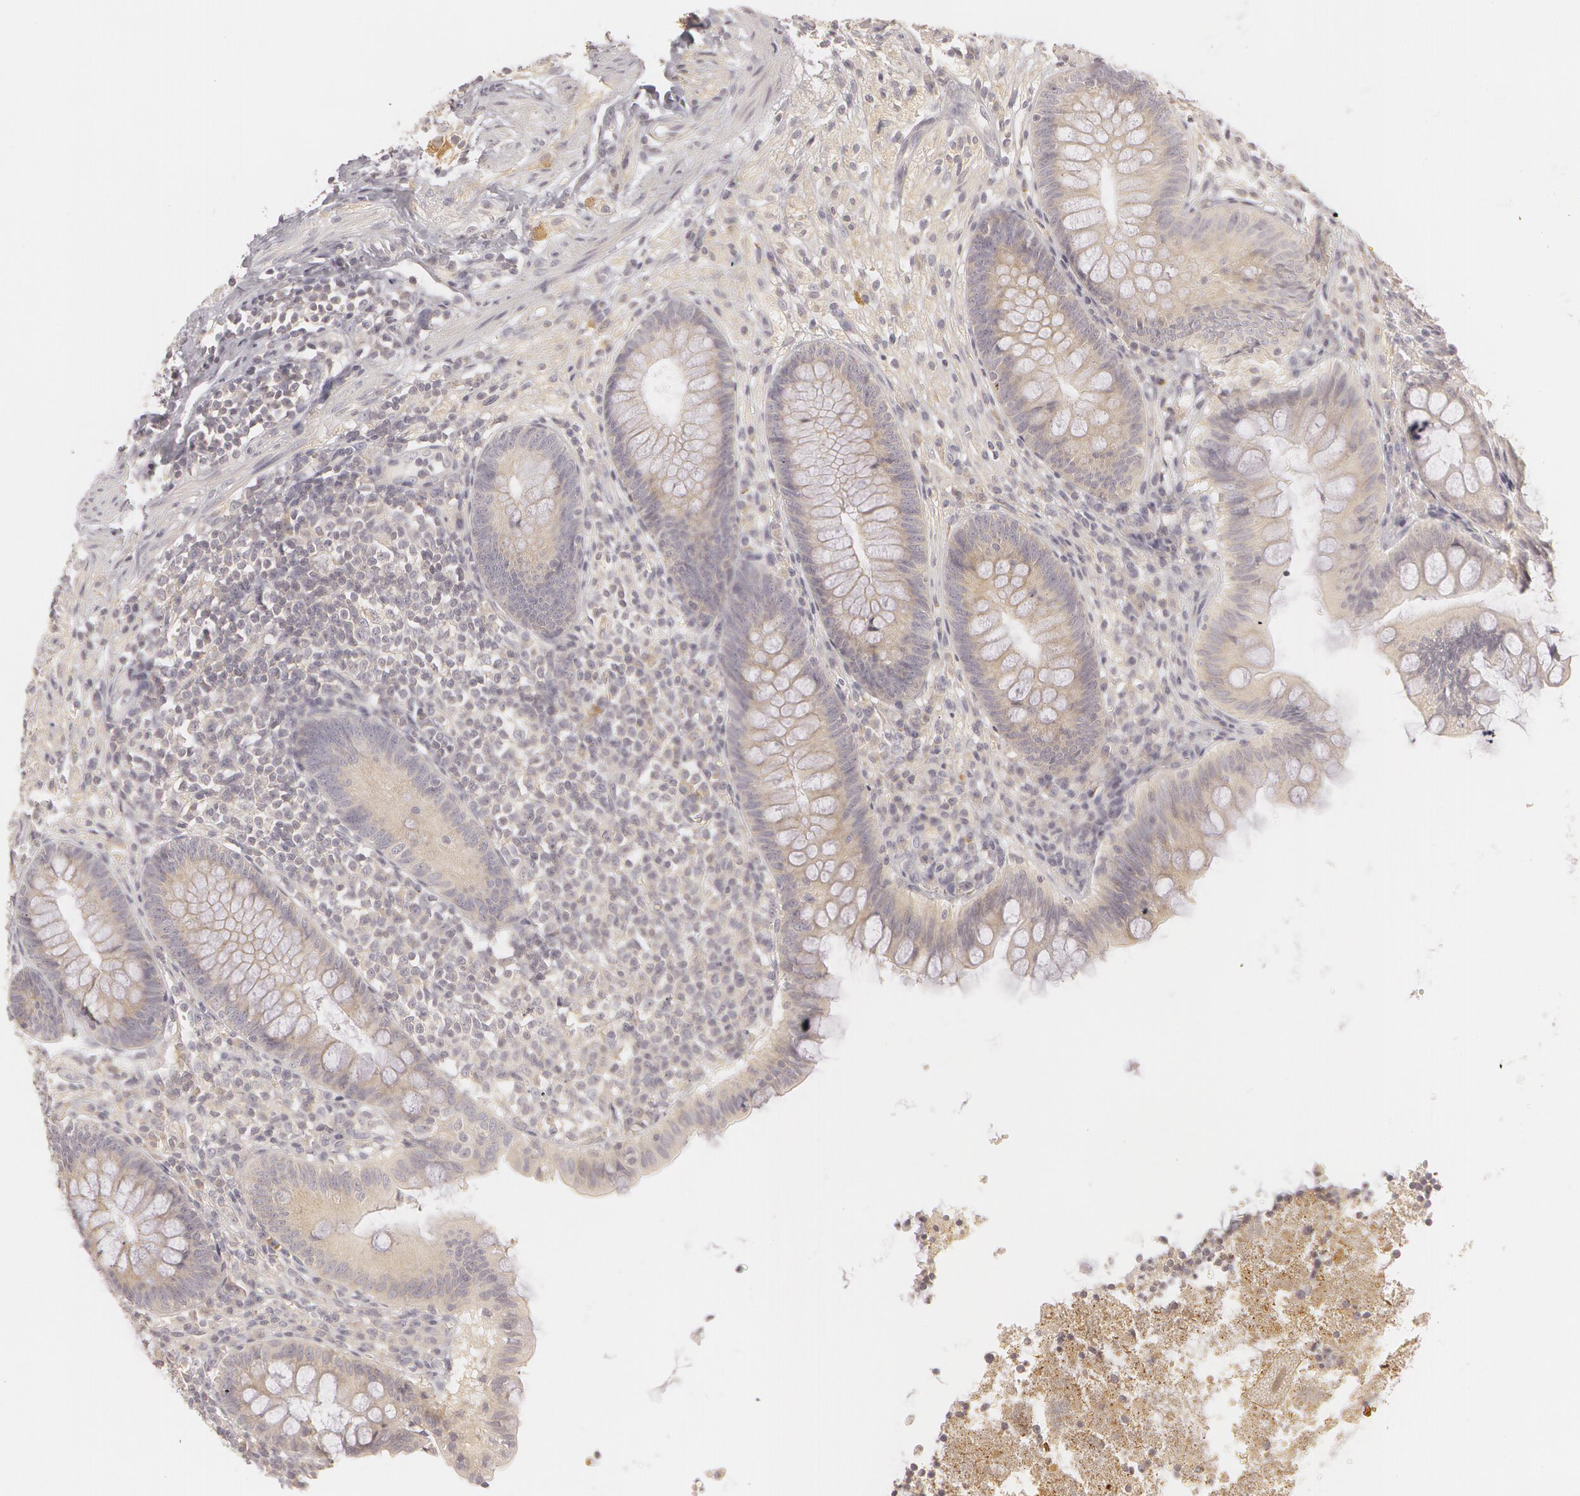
{"staining": {"intensity": "weak", "quantity": "25%-75%", "location": "cytoplasmic/membranous"}, "tissue": "appendix", "cell_type": "Glandular cells", "image_type": "normal", "snomed": [{"axis": "morphology", "description": "Normal tissue, NOS"}, {"axis": "topography", "description": "Appendix"}], "caption": "Appendix stained with DAB (3,3'-diaminobenzidine) IHC reveals low levels of weak cytoplasmic/membranous positivity in approximately 25%-75% of glandular cells.", "gene": "RALGAPA1", "patient": {"sex": "female", "age": 66}}